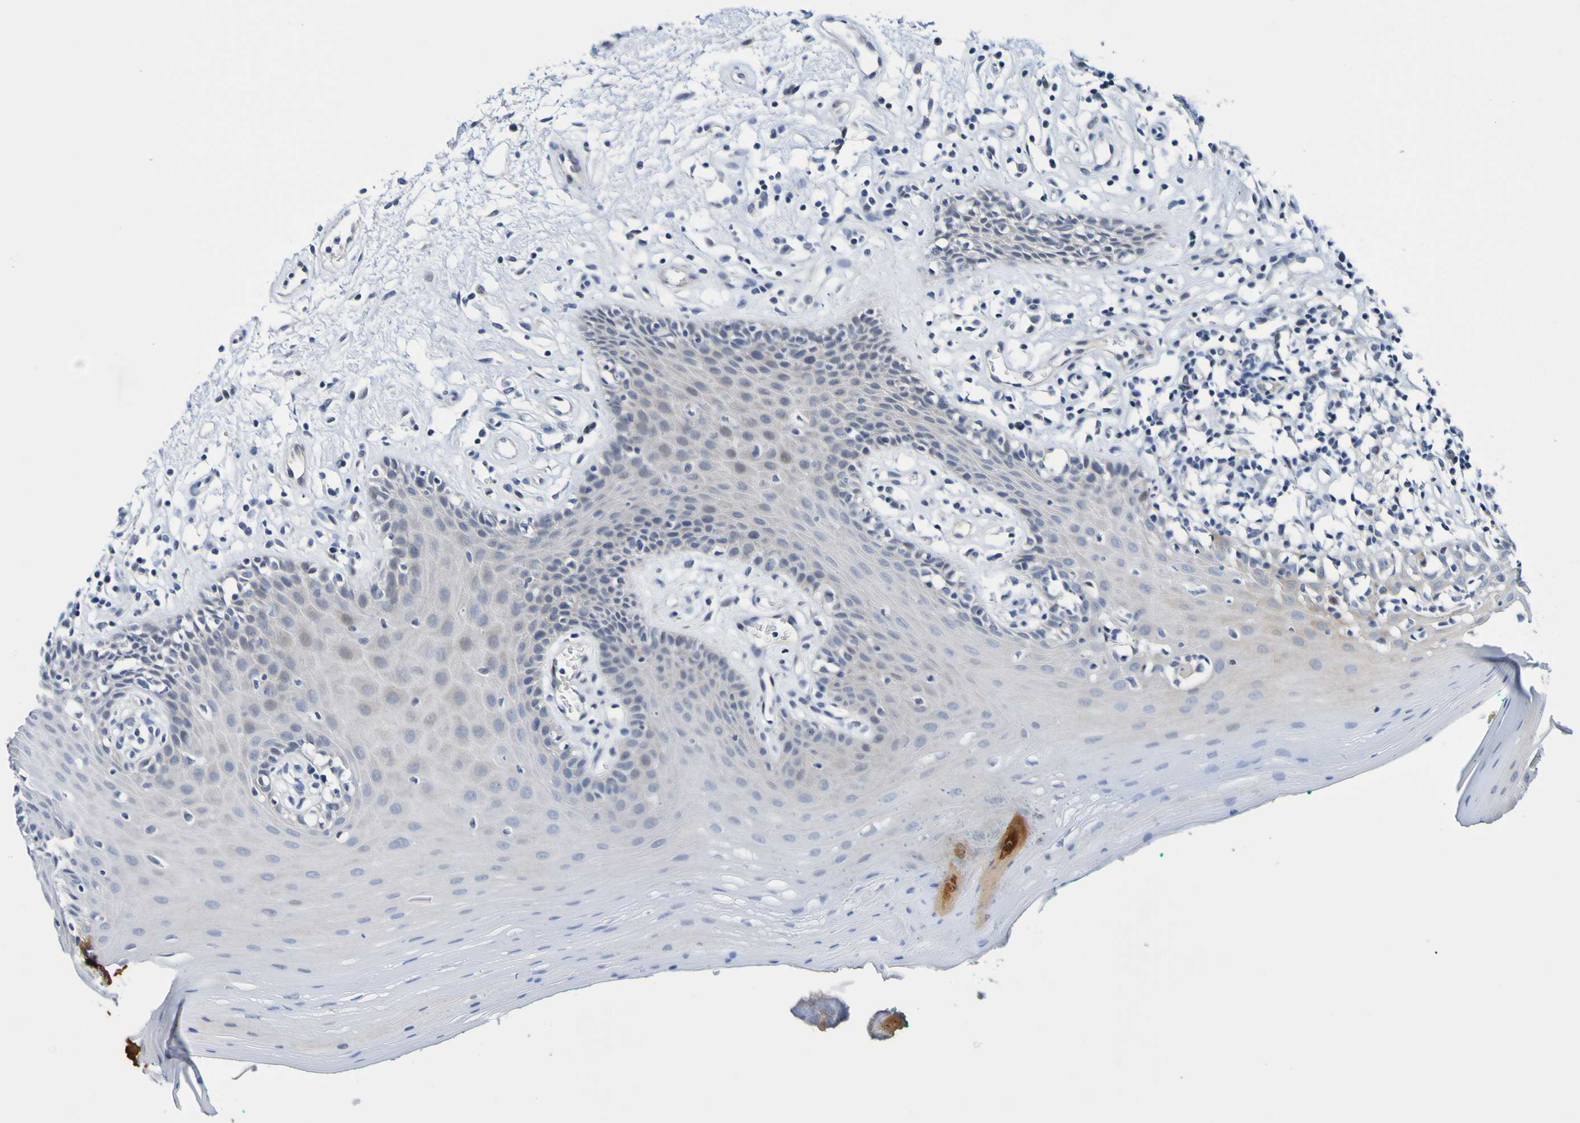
{"staining": {"intensity": "negative", "quantity": "none", "location": "none"}, "tissue": "oral mucosa", "cell_type": "Squamous epithelial cells", "image_type": "normal", "snomed": [{"axis": "morphology", "description": "Normal tissue, NOS"}, {"axis": "topography", "description": "Skeletal muscle"}, {"axis": "topography", "description": "Oral tissue"}], "caption": "Normal oral mucosa was stained to show a protein in brown. There is no significant positivity in squamous epithelial cells. (DAB immunohistochemistry with hematoxylin counter stain).", "gene": "VMA21", "patient": {"sex": "male", "age": 58}}